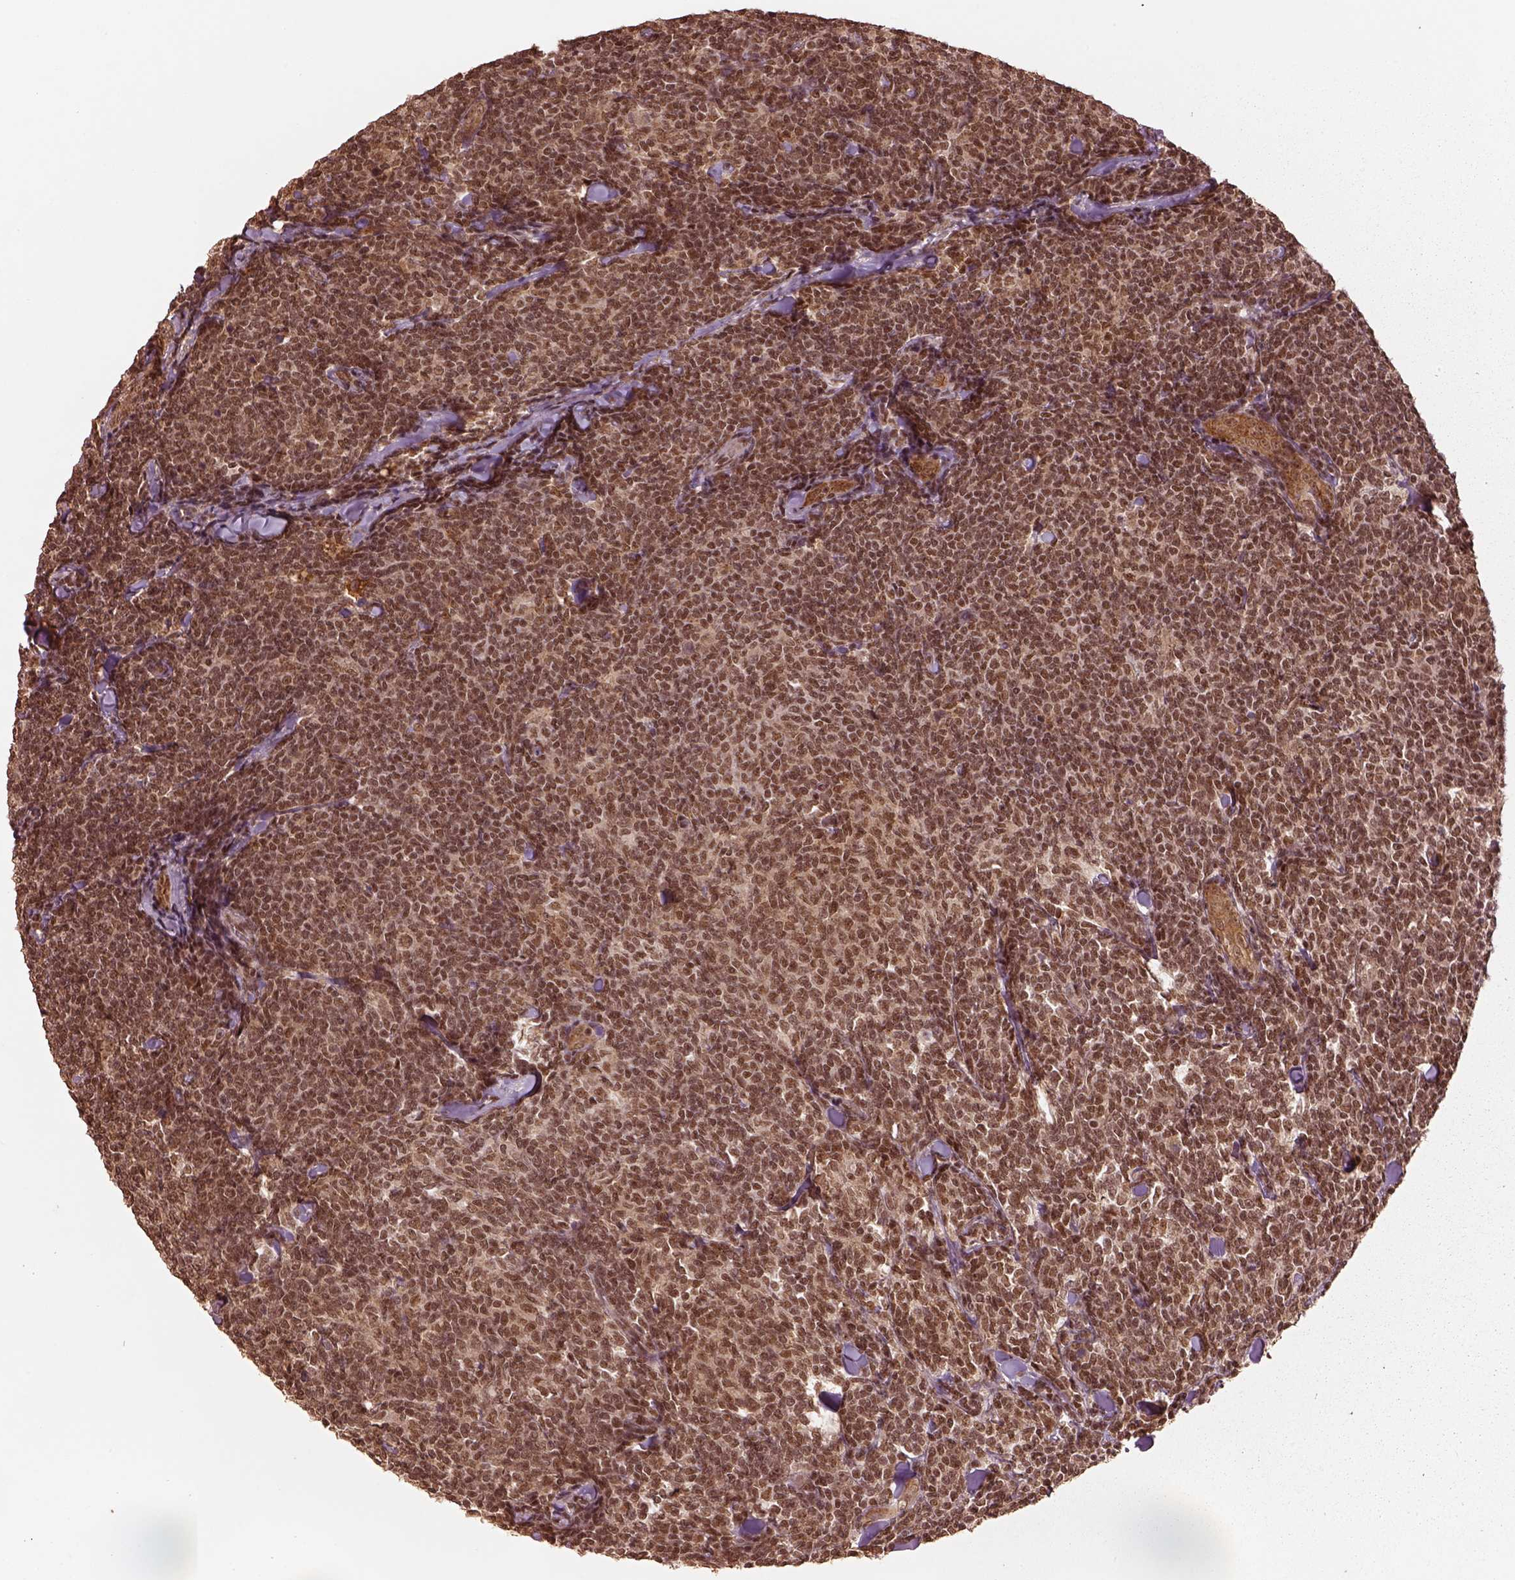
{"staining": {"intensity": "moderate", "quantity": ">75%", "location": "nuclear"}, "tissue": "lymphoma", "cell_type": "Tumor cells", "image_type": "cancer", "snomed": [{"axis": "morphology", "description": "Malignant lymphoma, non-Hodgkin's type, Low grade"}, {"axis": "topography", "description": "Lymph node"}], "caption": "There is medium levels of moderate nuclear positivity in tumor cells of lymphoma, as demonstrated by immunohistochemical staining (brown color).", "gene": "BRD9", "patient": {"sex": "female", "age": 56}}